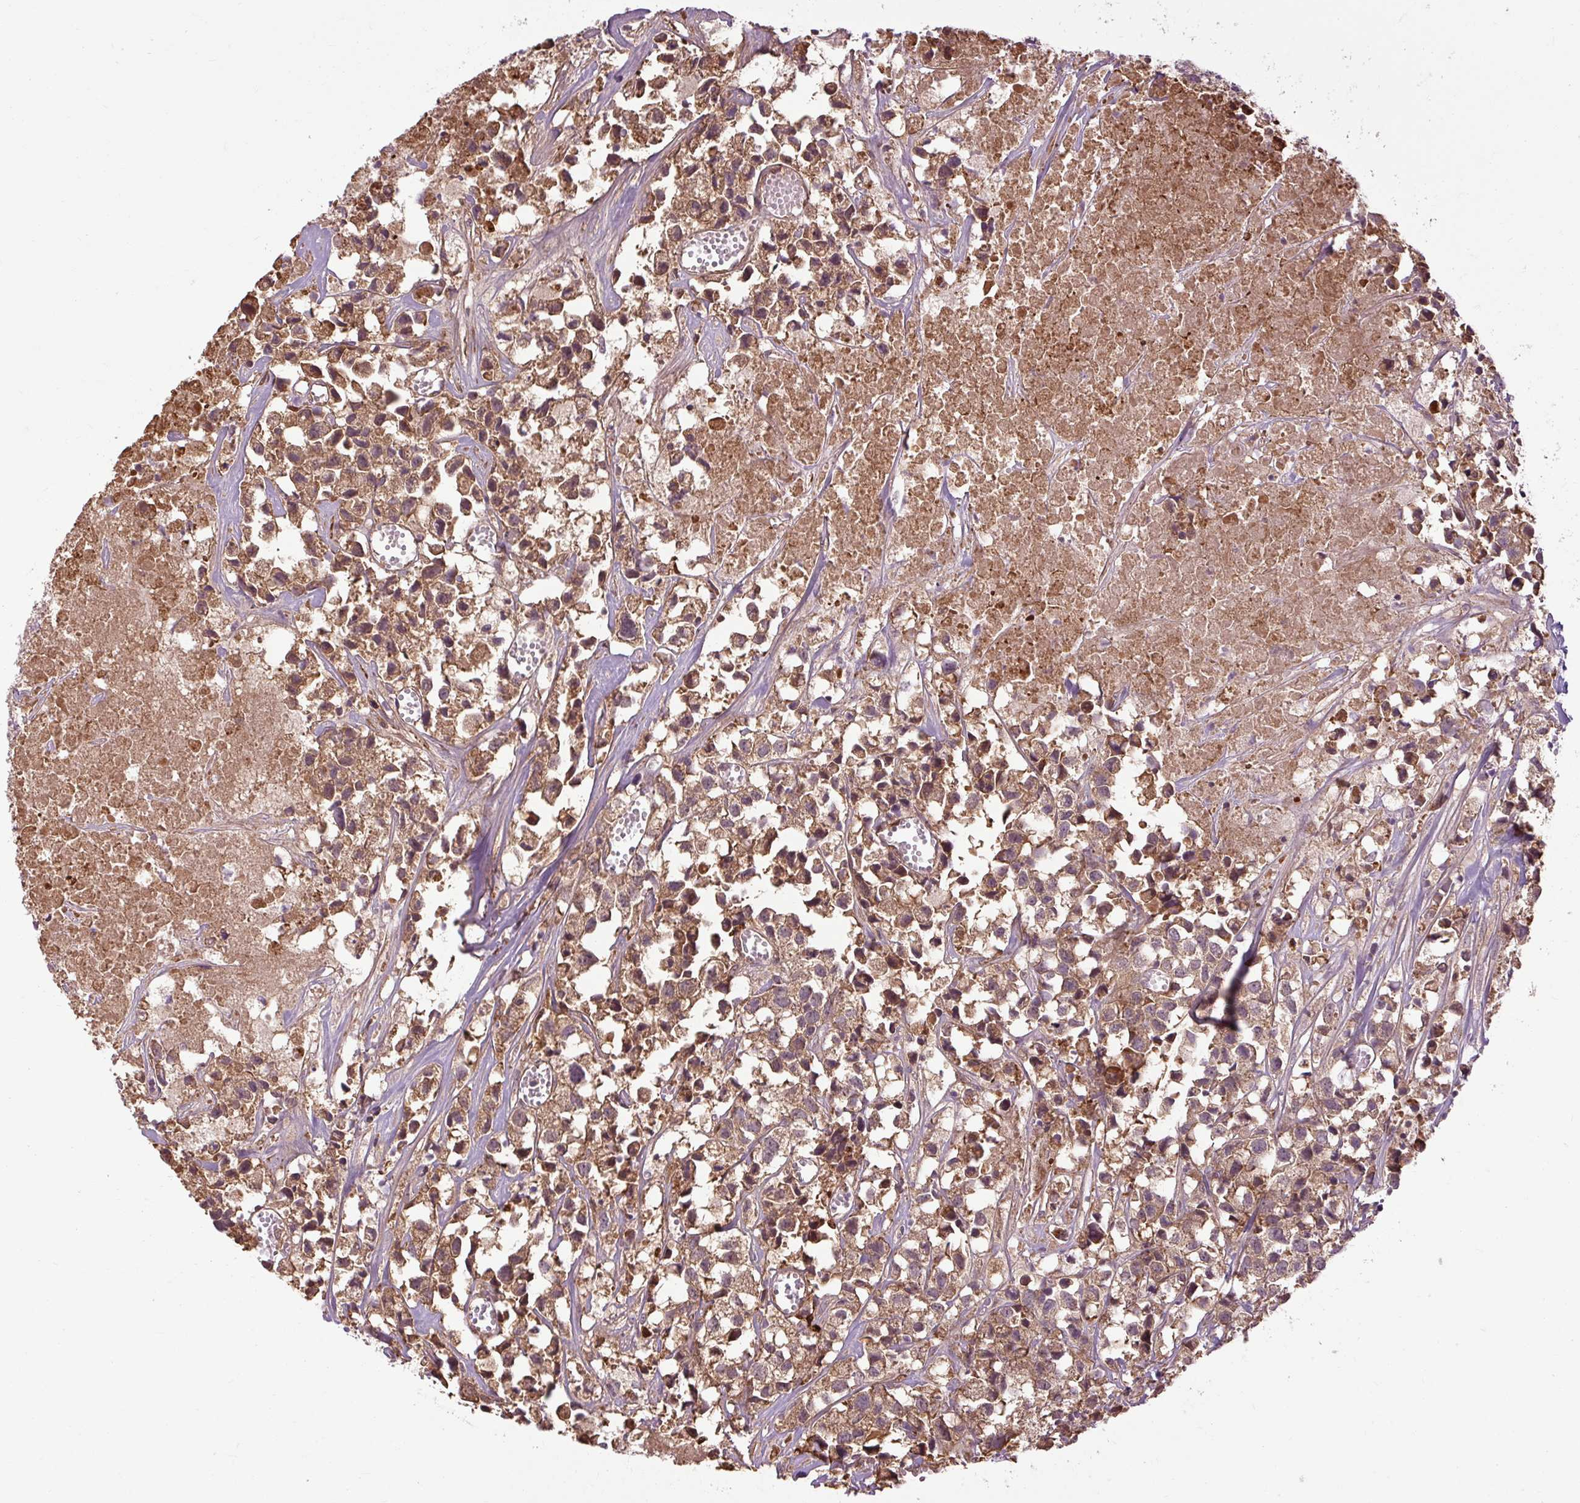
{"staining": {"intensity": "moderate", "quantity": ">75%", "location": "cytoplasmic/membranous"}, "tissue": "urothelial cancer", "cell_type": "Tumor cells", "image_type": "cancer", "snomed": [{"axis": "morphology", "description": "Urothelial carcinoma, High grade"}, {"axis": "topography", "description": "Urinary bladder"}], "caption": "Urothelial cancer was stained to show a protein in brown. There is medium levels of moderate cytoplasmic/membranous staining in about >75% of tumor cells.", "gene": "FLRT1", "patient": {"sex": "female", "age": 75}}